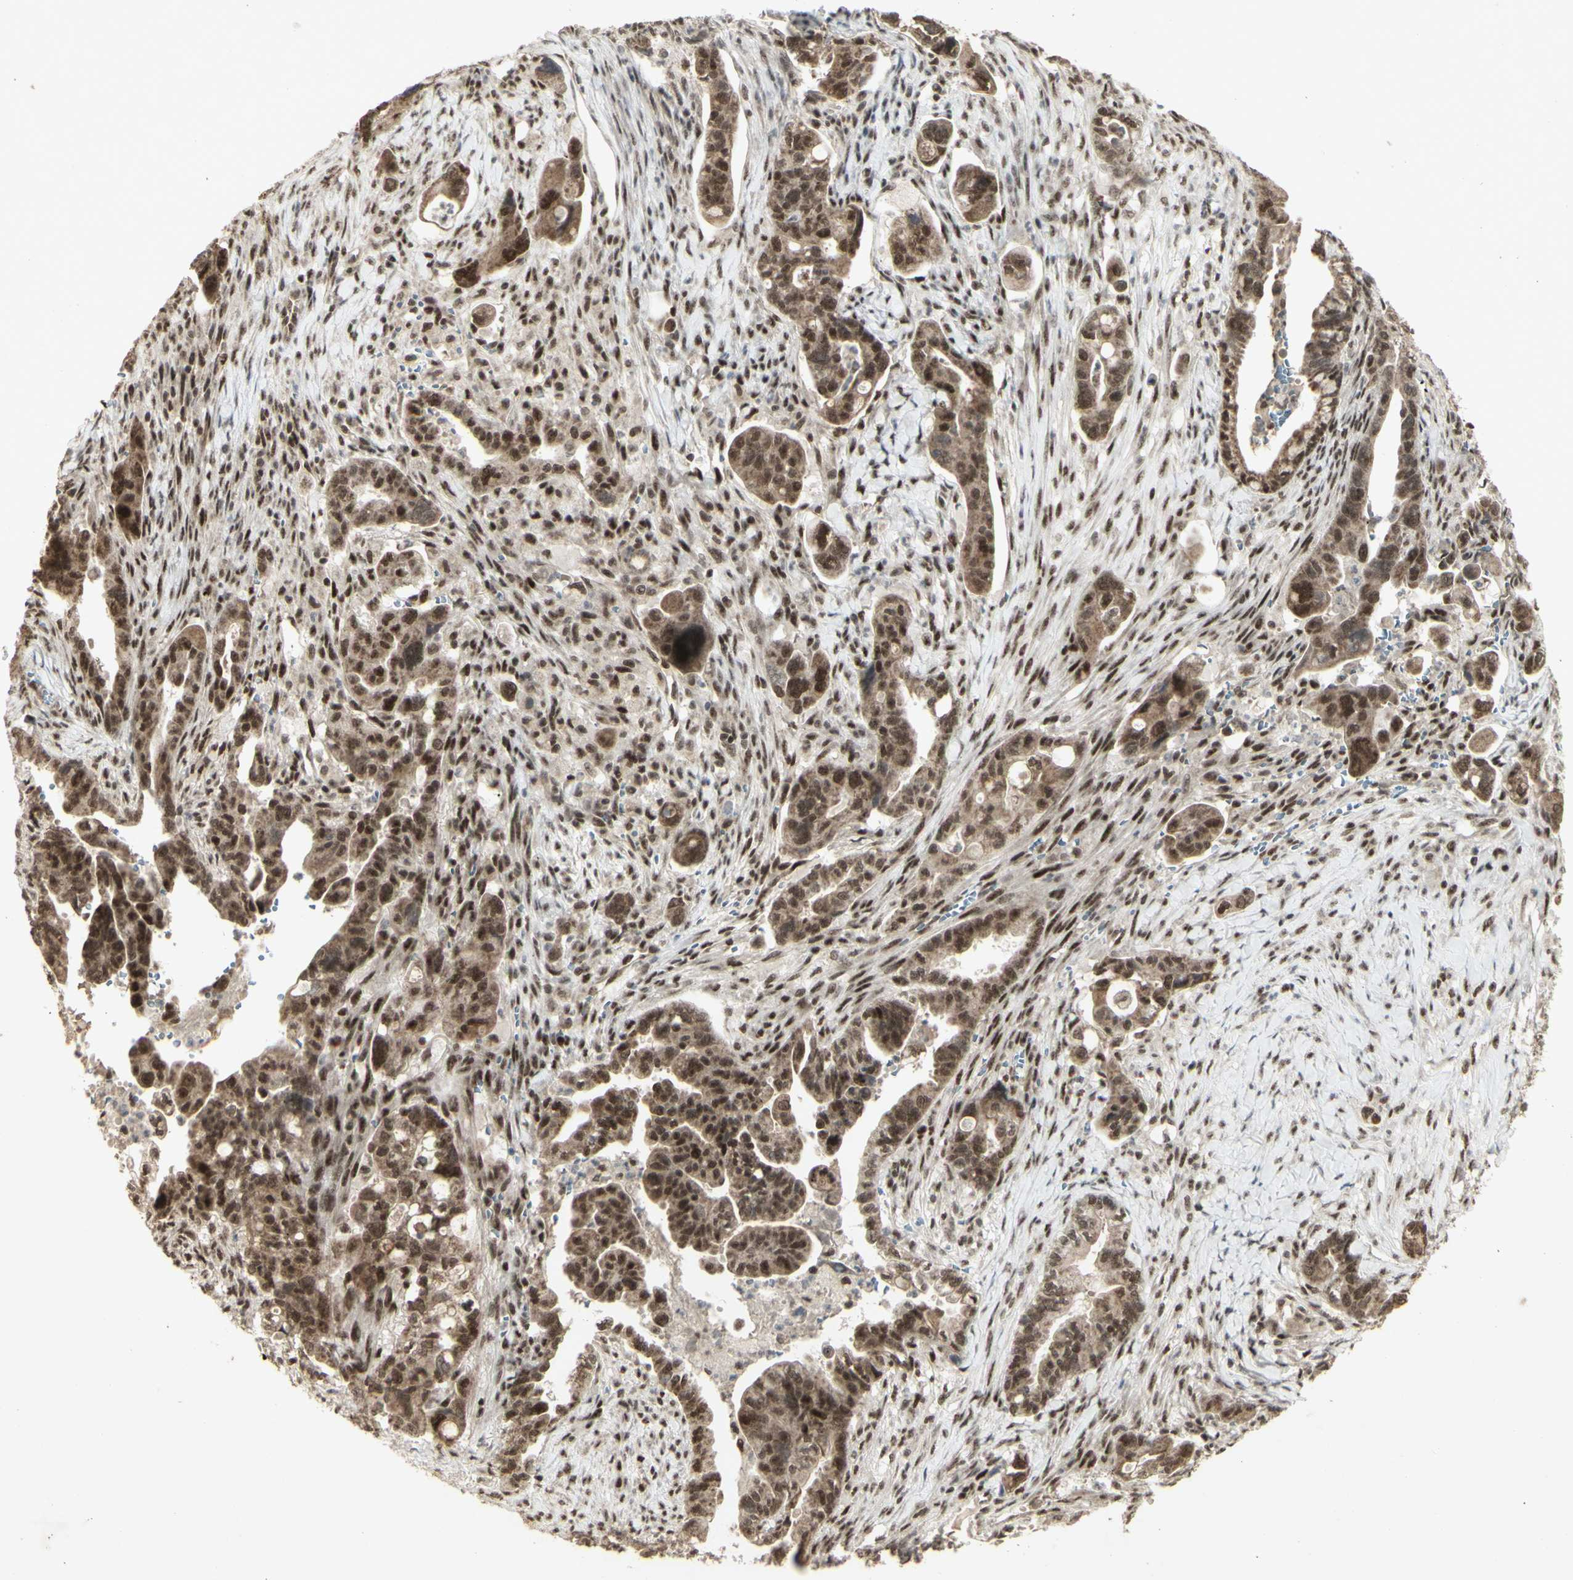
{"staining": {"intensity": "moderate", "quantity": ">75%", "location": "cytoplasmic/membranous,nuclear"}, "tissue": "pancreatic cancer", "cell_type": "Tumor cells", "image_type": "cancer", "snomed": [{"axis": "morphology", "description": "Adenocarcinoma, NOS"}, {"axis": "topography", "description": "Pancreas"}], "caption": "About >75% of tumor cells in pancreatic adenocarcinoma display moderate cytoplasmic/membranous and nuclear protein positivity as visualized by brown immunohistochemical staining.", "gene": "CCNT1", "patient": {"sex": "male", "age": 70}}